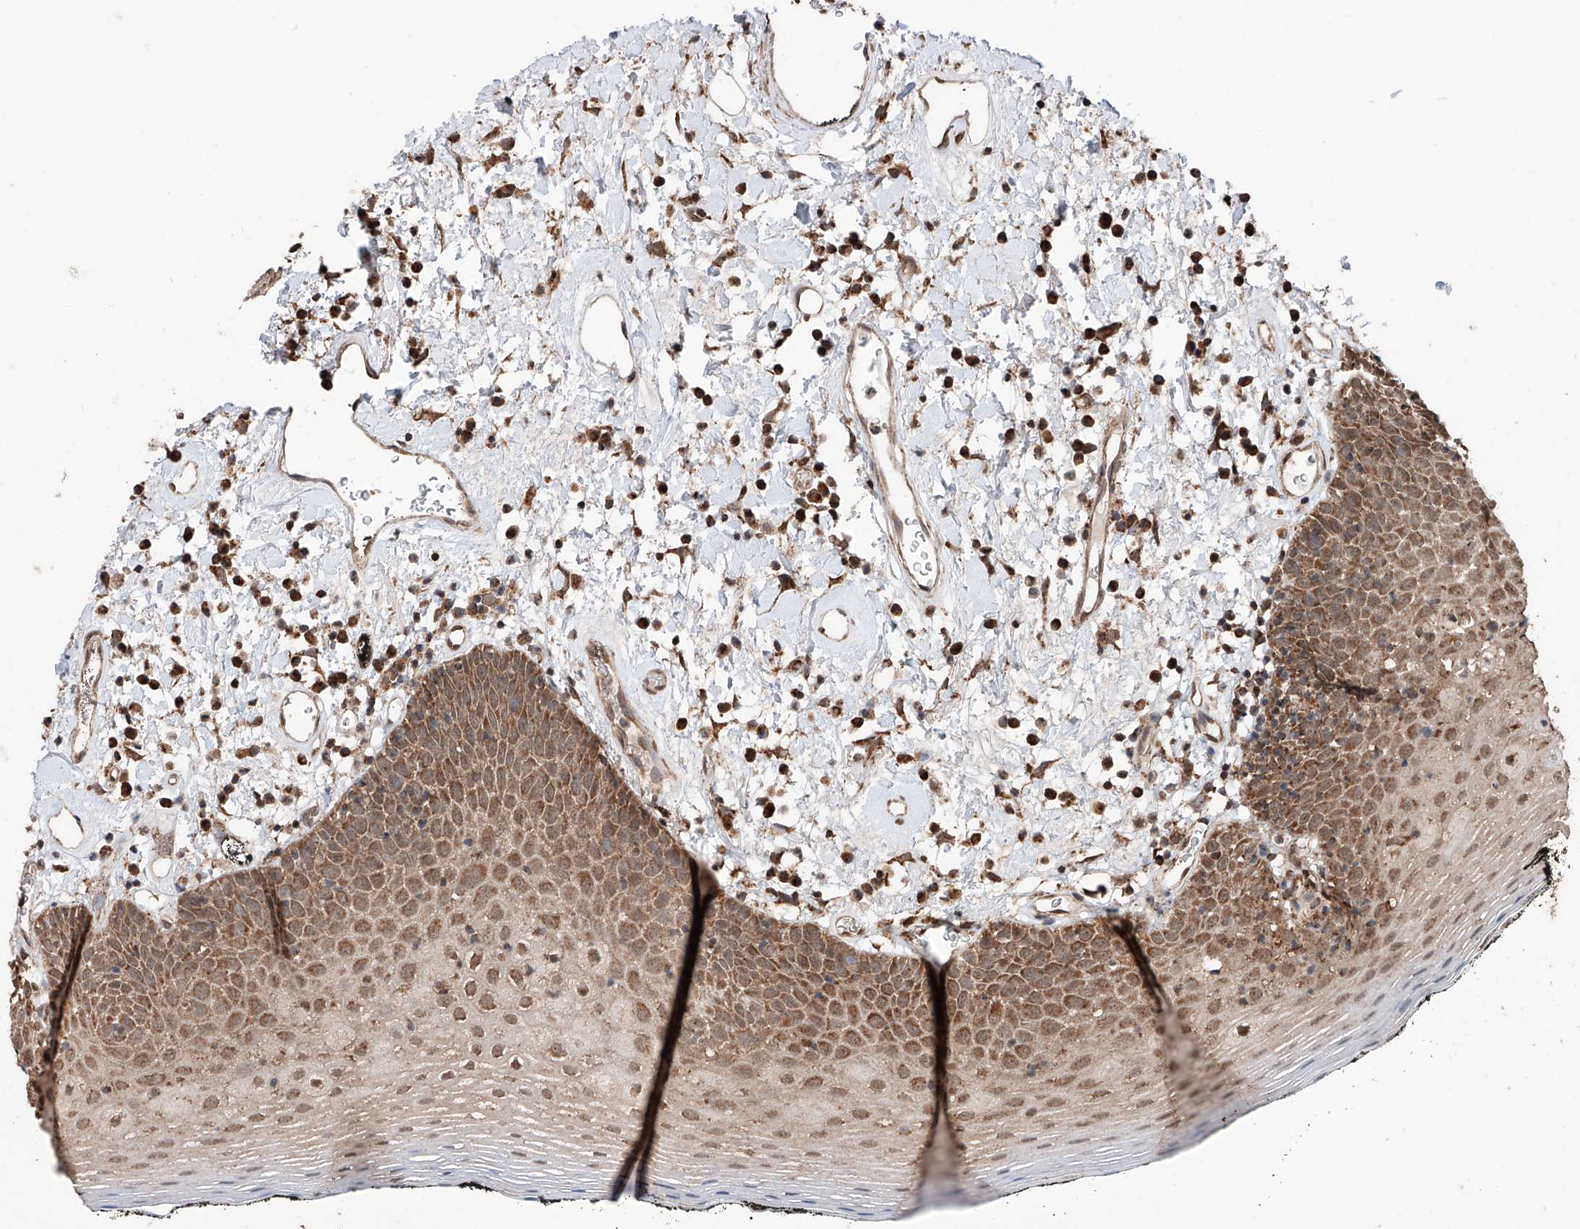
{"staining": {"intensity": "moderate", "quantity": "25%-75%", "location": "cytoplasmic/membranous,nuclear"}, "tissue": "oral mucosa", "cell_type": "Squamous epithelial cells", "image_type": "normal", "snomed": [{"axis": "morphology", "description": "Normal tissue, NOS"}, {"axis": "topography", "description": "Oral tissue"}], "caption": "Squamous epithelial cells reveal moderate cytoplasmic/membranous,nuclear staining in approximately 25%-75% of cells in benign oral mucosa.", "gene": "ZNF445", "patient": {"sex": "male", "age": 74}}